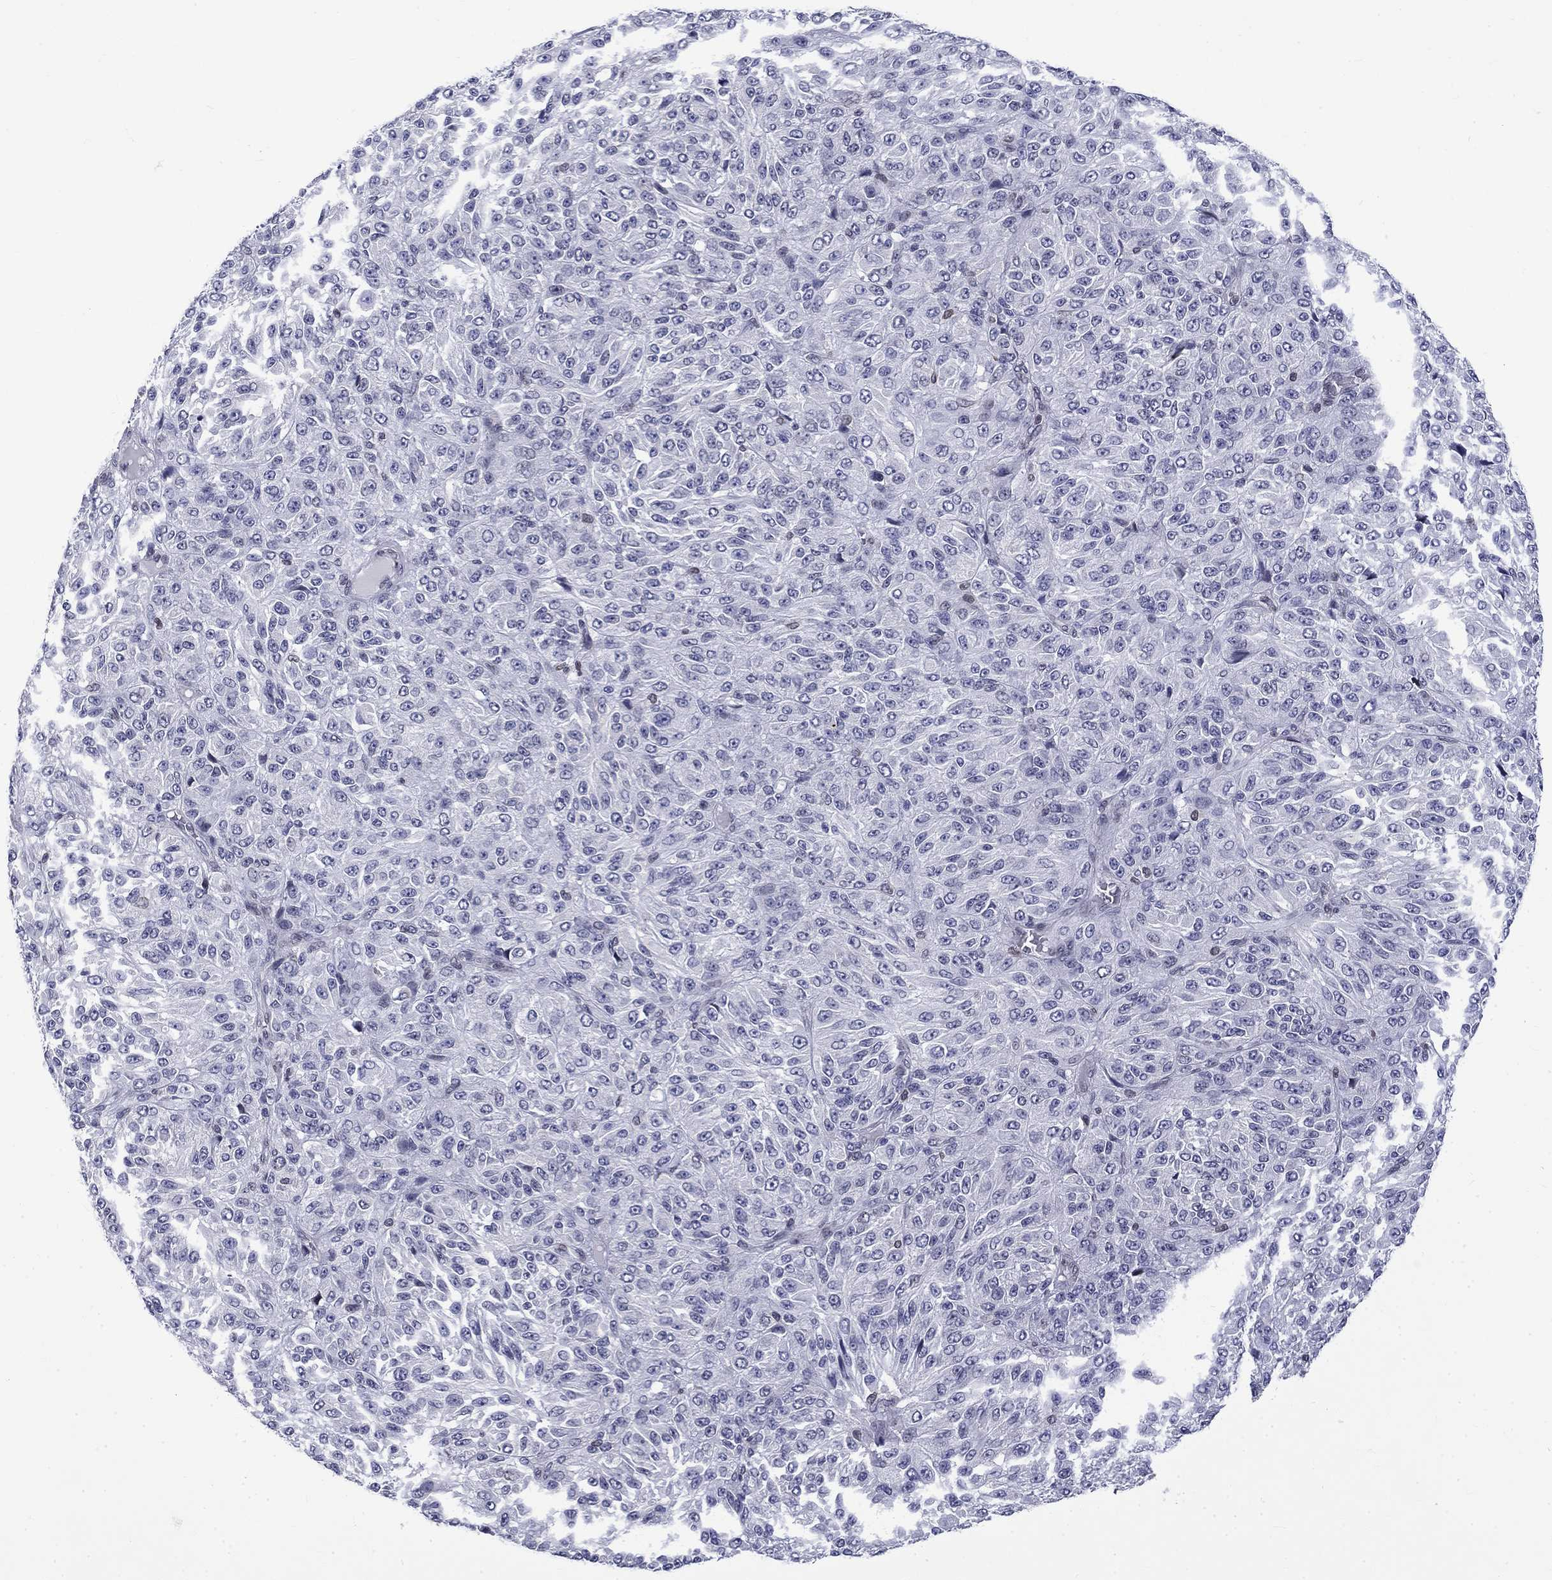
{"staining": {"intensity": "negative", "quantity": "none", "location": "none"}, "tissue": "melanoma", "cell_type": "Tumor cells", "image_type": "cancer", "snomed": [{"axis": "morphology", "description": "Malignant melanoma, Metastatic site"}, {"axis": "topography", "description": "Brain"}], "caption": "This image is of malignant melanoma (metastatic site) stained with IHC to label a protein in brown with the nuclei are counter-stained blue. There is no expression in tumor cells.", "gene": "SLA", "patient": {"sex": "female", "age": 56}}